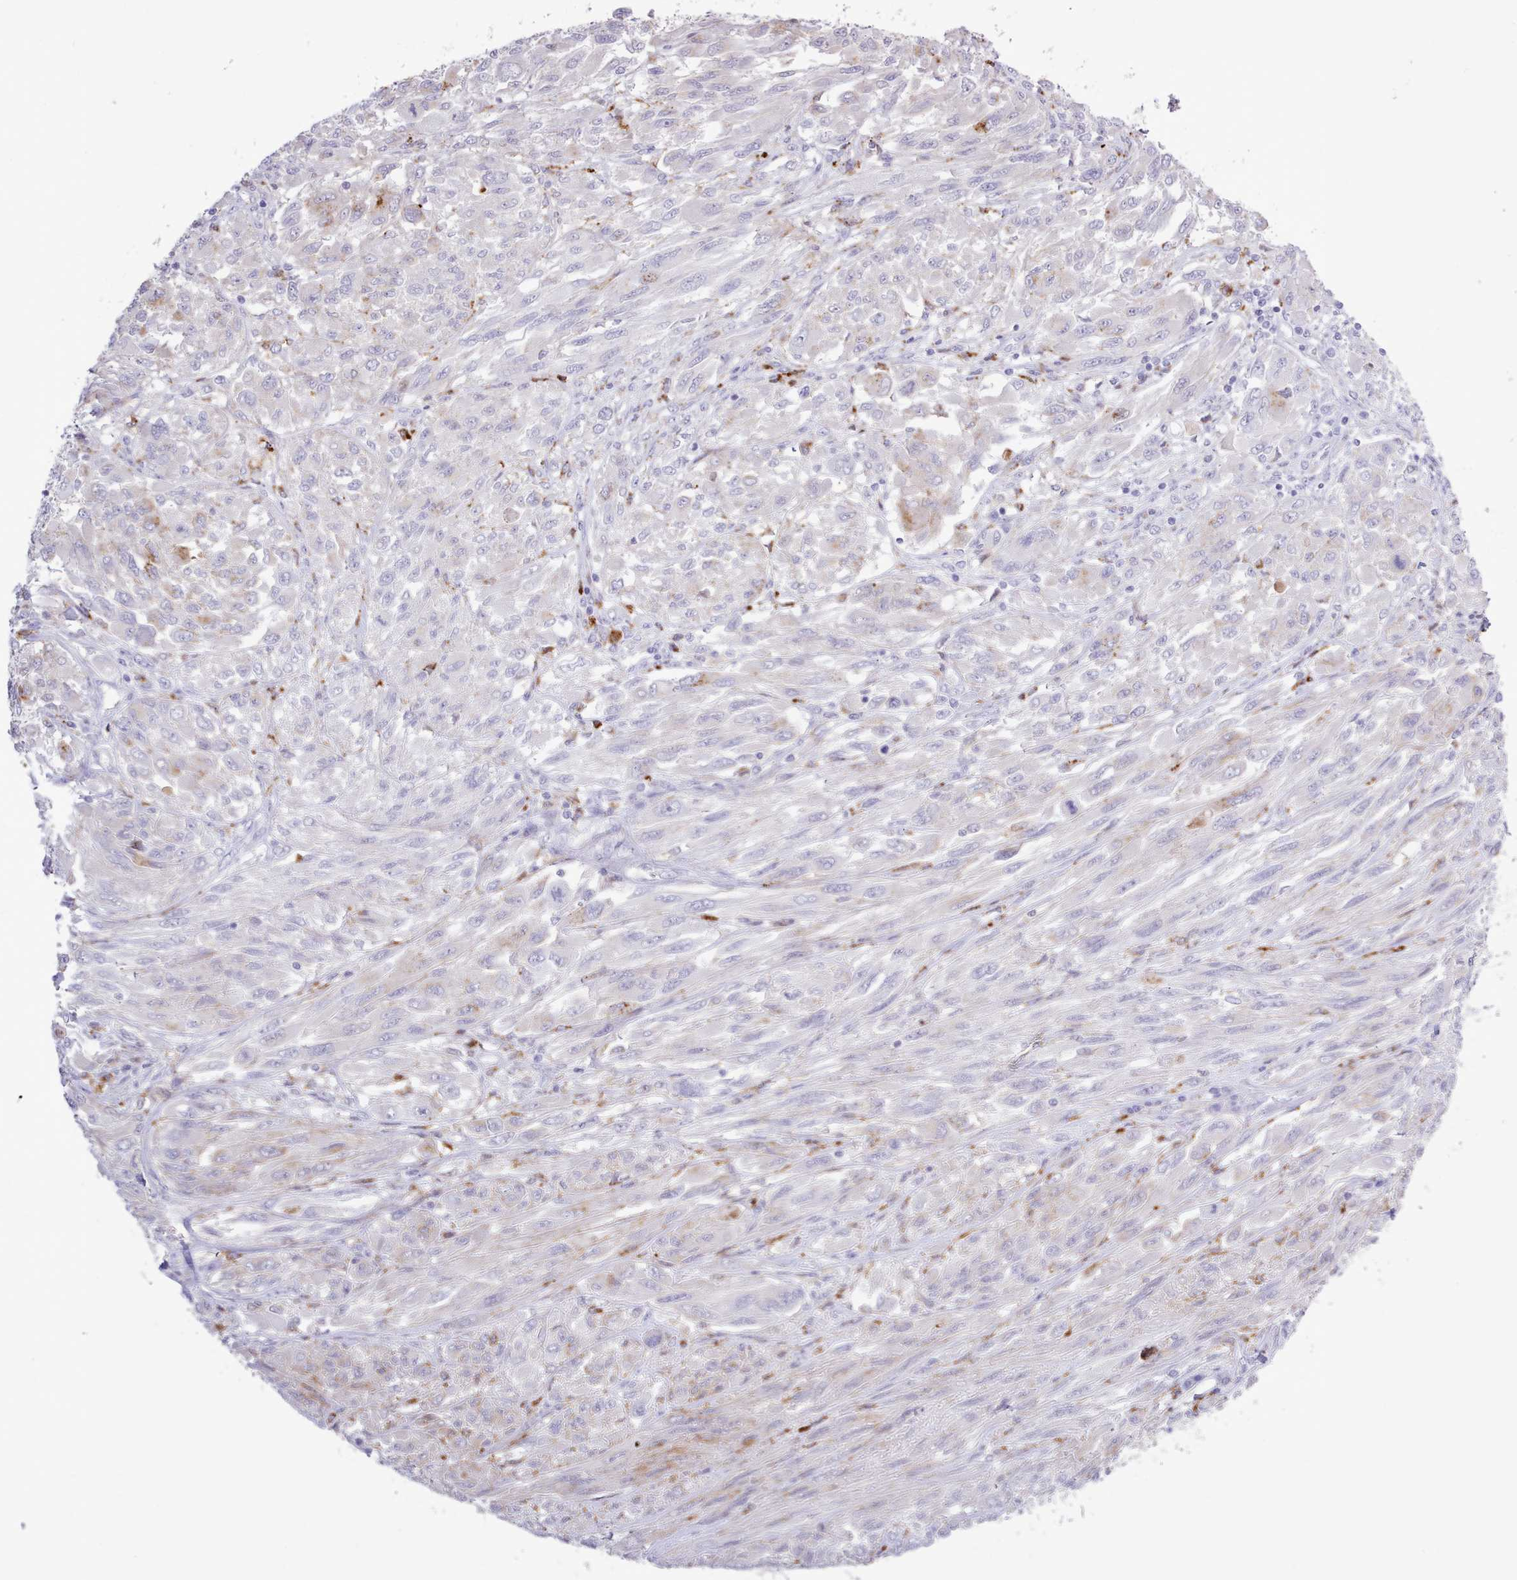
{"staining": {"intensity": "moderate", "quantity": "<25%", "location": "cytoplasmic/membranous"}, "tissue": "melanoma", "cell_type": "Tumor cells", "image_type": "cancer", "snomed": [{"axis": "morphology", "description": "Malignant melanoma, NOS"}, {"axis": "topography", "description": "Skin"}], "caption": "Brown immunohistochemical staining in human malignant melanoma reveals moderate cytoplasmic/membranous expression in about <25% of tumor cells. (DAB (3,3'-diaminobenzidine) IHC with brightfield microscopy, high magnification).", "gene": "SRD5A1", "patient": {"sex": "female", "age": 91}}